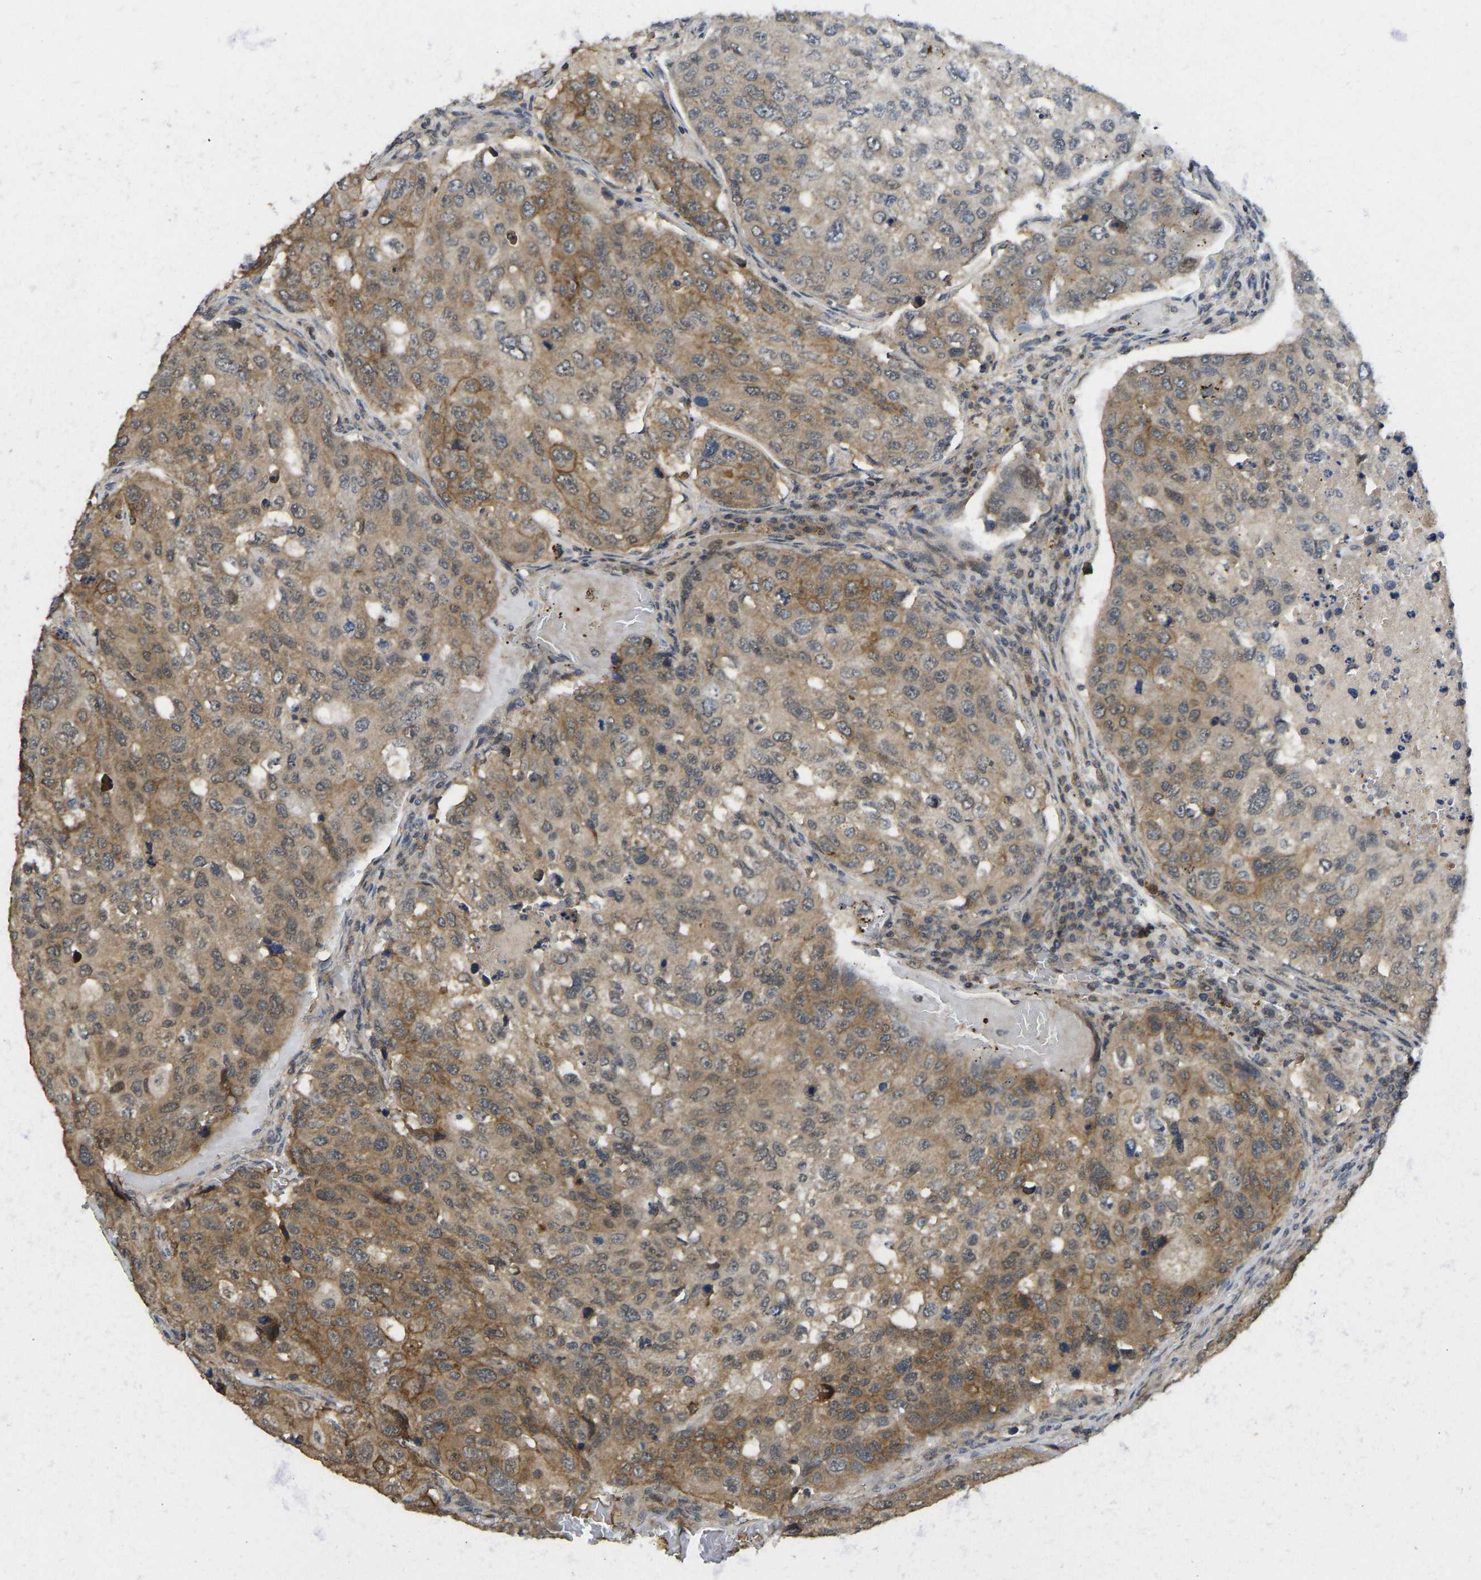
{"staining": {"intensity": "moderate", "quantity": ">75%", "location": "cytoplasmic/membranous"}, "tissue": "urothelial cancer", "cell_type": "Tumor cells", "image_type": "cancer", "snomed": [{"axis": "morphology", "description": "Urothelial carcinoma, High grade"}, {"axis": "topography", "description": "Lymph node"}, {"axis": "topography", "description": "Urinary bladder"}], "caption": "Protein expression analysis of human high-grade urothelial carcinoma reveals moderate cytoplasmic/membranous staining in approximately >75% of tumor cells.", "gene": "NDRG3", "patient": {"sex": "male", "age": 51}}